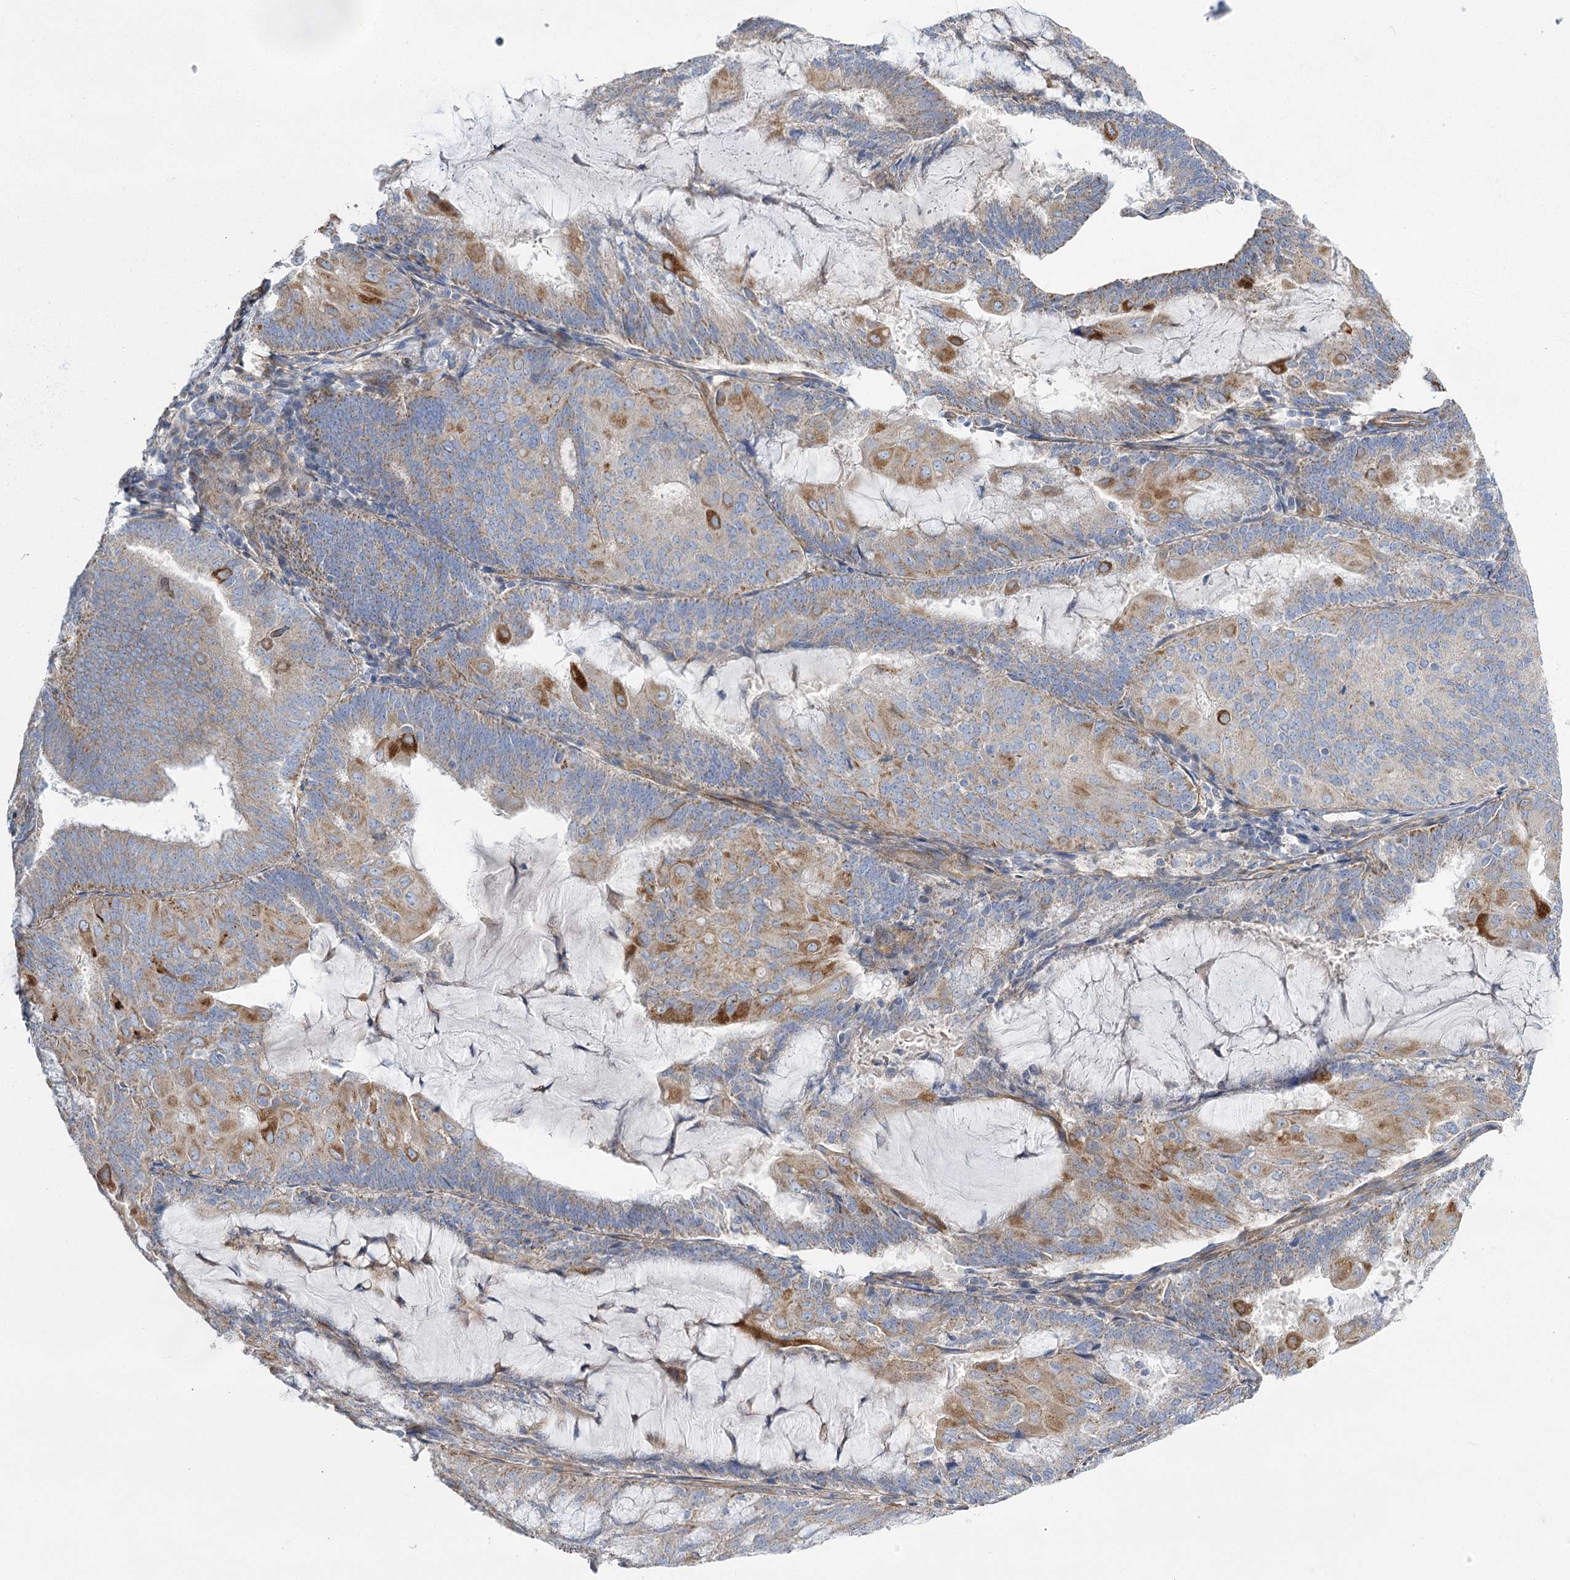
{"staining": {"intensity": "moderate", "quantity": "25%-75%", "location": "cytoplasmic/membranous"}, "tissue": "endometrial cancer", "cell_type": "Tumor cells", "image_type": "cancer", "snomed": [{"axis": "morphology", "description": "Adenocarcinoma, NOS"}, {"axis": "topography", "description": "Endometrium"}], "caption": "Immunohistochemical staining of human endometrial cancer displays medium levels of moderate cytoplasmic/membranous protein positivity in approximately 25%-75% of tumor cells. Using DAB (3,3'-diaminobenzidine) (brown) and hematoxylin (blue) stains, captured at high magnification using brightfield microscopy.", "gene": "RMDN2", "patient": {"sex": "female", "age": 81}}